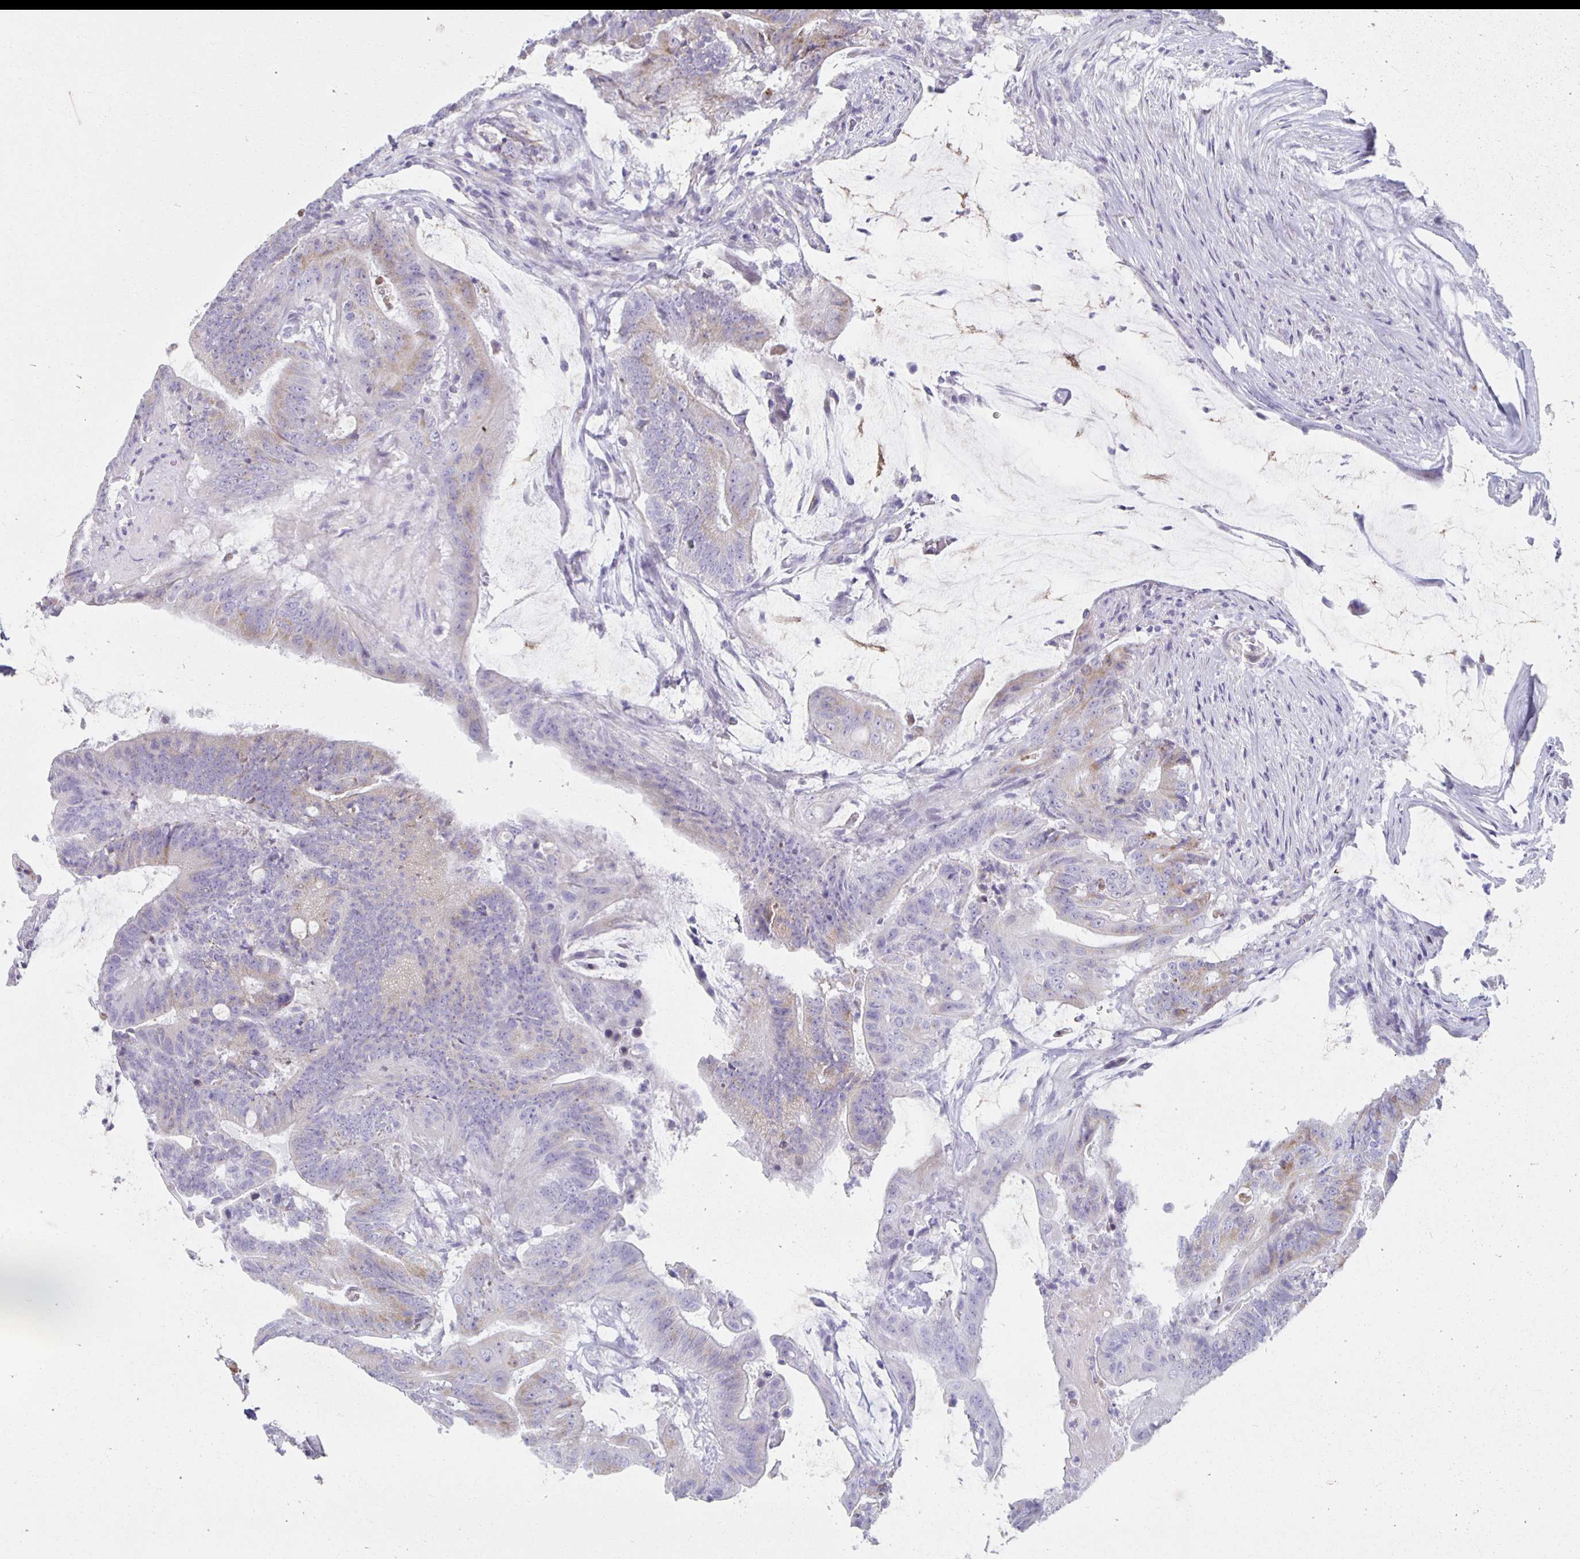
{"staining": {"intensity": "moderate", "quantity": "25%-75%", "location": "cytoplasmic/membranous"}, "tissue": "colorectal cancer", "cell_type": "Tumor cells", "image_type": "cancer", "snomed": [{"axis": "morphology", "description": "Adenocarcinoma, NOS"}, {"axis": "topography", "description": "Colon"}], "caption": "Immunohistochemistry of human colorectal cancer displays medium levels of moderate cytoplasmic/membranous staining in about 25%-75% of tumor cells.", "gene": "TEX44", "patient": {"sex": "female", "age": 43}}